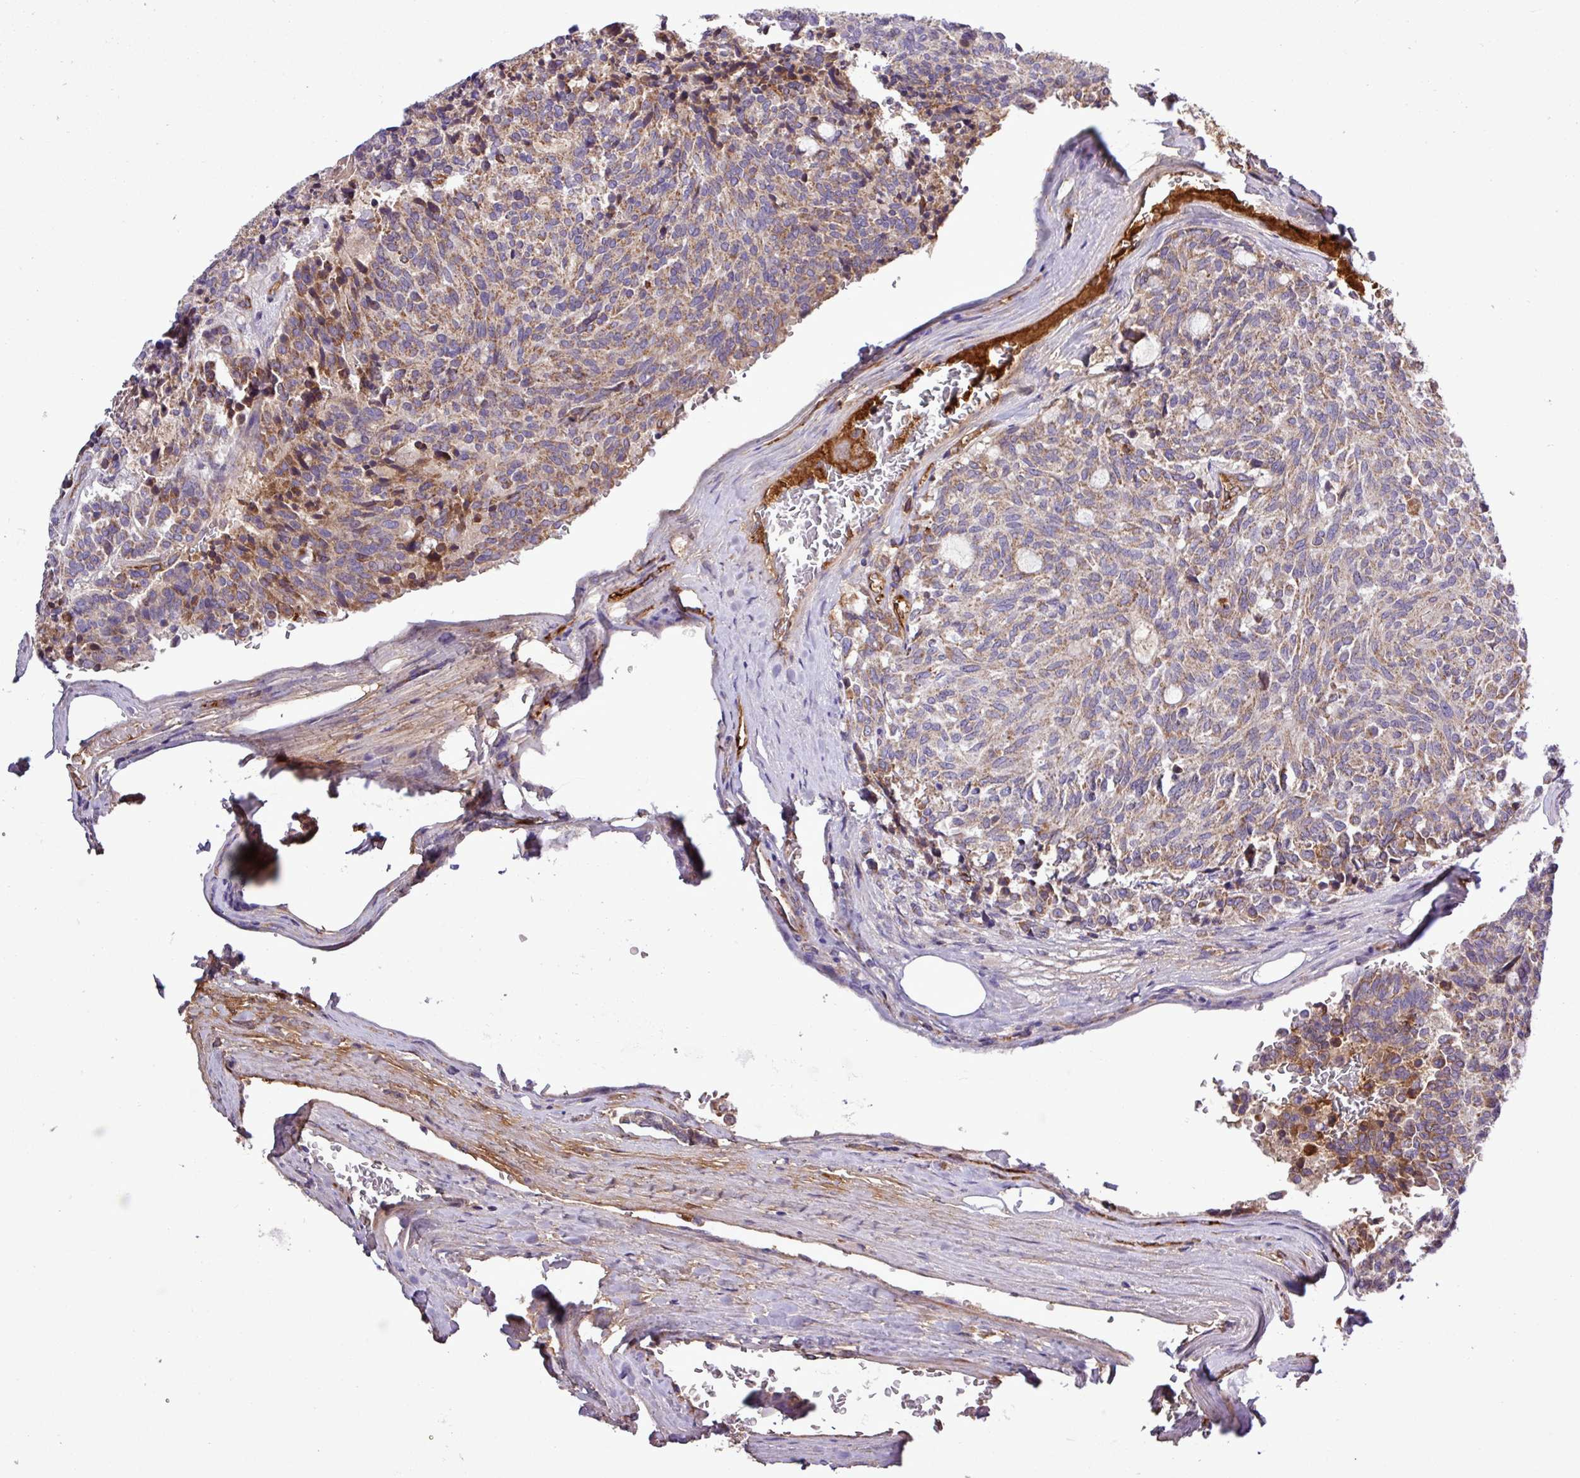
{"staining": {"intensity": "moderate", "quantity": ">75%", "location": "cytoplasmic/membranous"}, "tissue": "carcinoid", "cell_type": "Tumor cells", "image_type": "cancer", "snomed": [{"axis": "morphology", "description": "Carcinoid, malignant, NOS"}, {"axis": "topography", "description": "Pancreas"}], "caption": "Carcinoid was stained to show a protein in brown. There is medium levels of moderate cytoplasmic/membranous expression in about >75% of tumor cells.", "gene": "CWH43", "patient": {"sex": "female", "age": 54}}